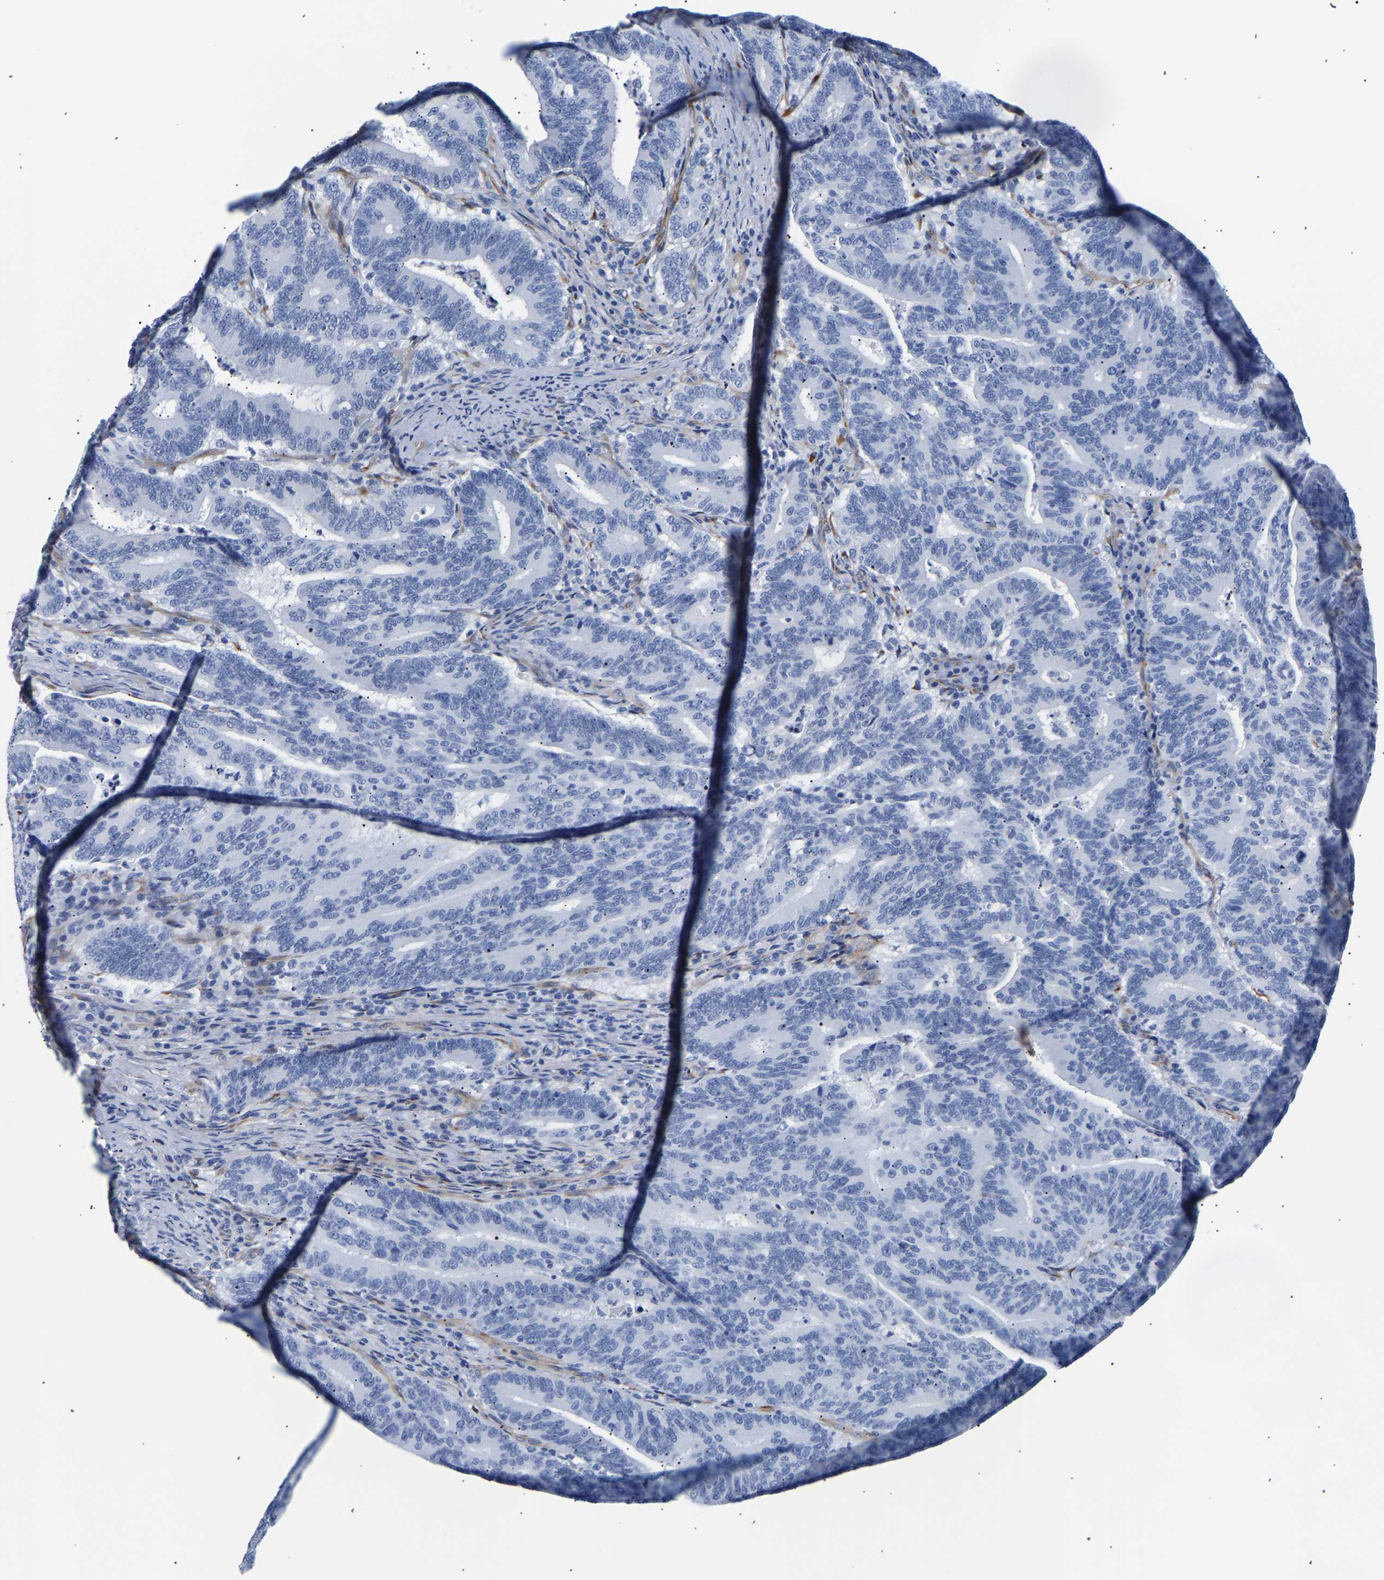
{"staining": {"intensity": "negative", "quantity": "none", "location": "none"}, "tissue": "colorectal cancer", "cell_type": "Tumor cells", "image_type": "cancer", "snomed": [{"axis": "morphology", "description": "Adenocarcinoma, NOS"}, {"axis": "topography", "description": "Colon"}], "caption": "A high-resolution photomicrograph shows IHC staining of colorectal cancer (adenocarcinoma), which shows no significant staining in tumor cells. (DAB IHC, high magnification).", "gene": "IGFBP7", "patient": {"sex": "female", "age": 66}}